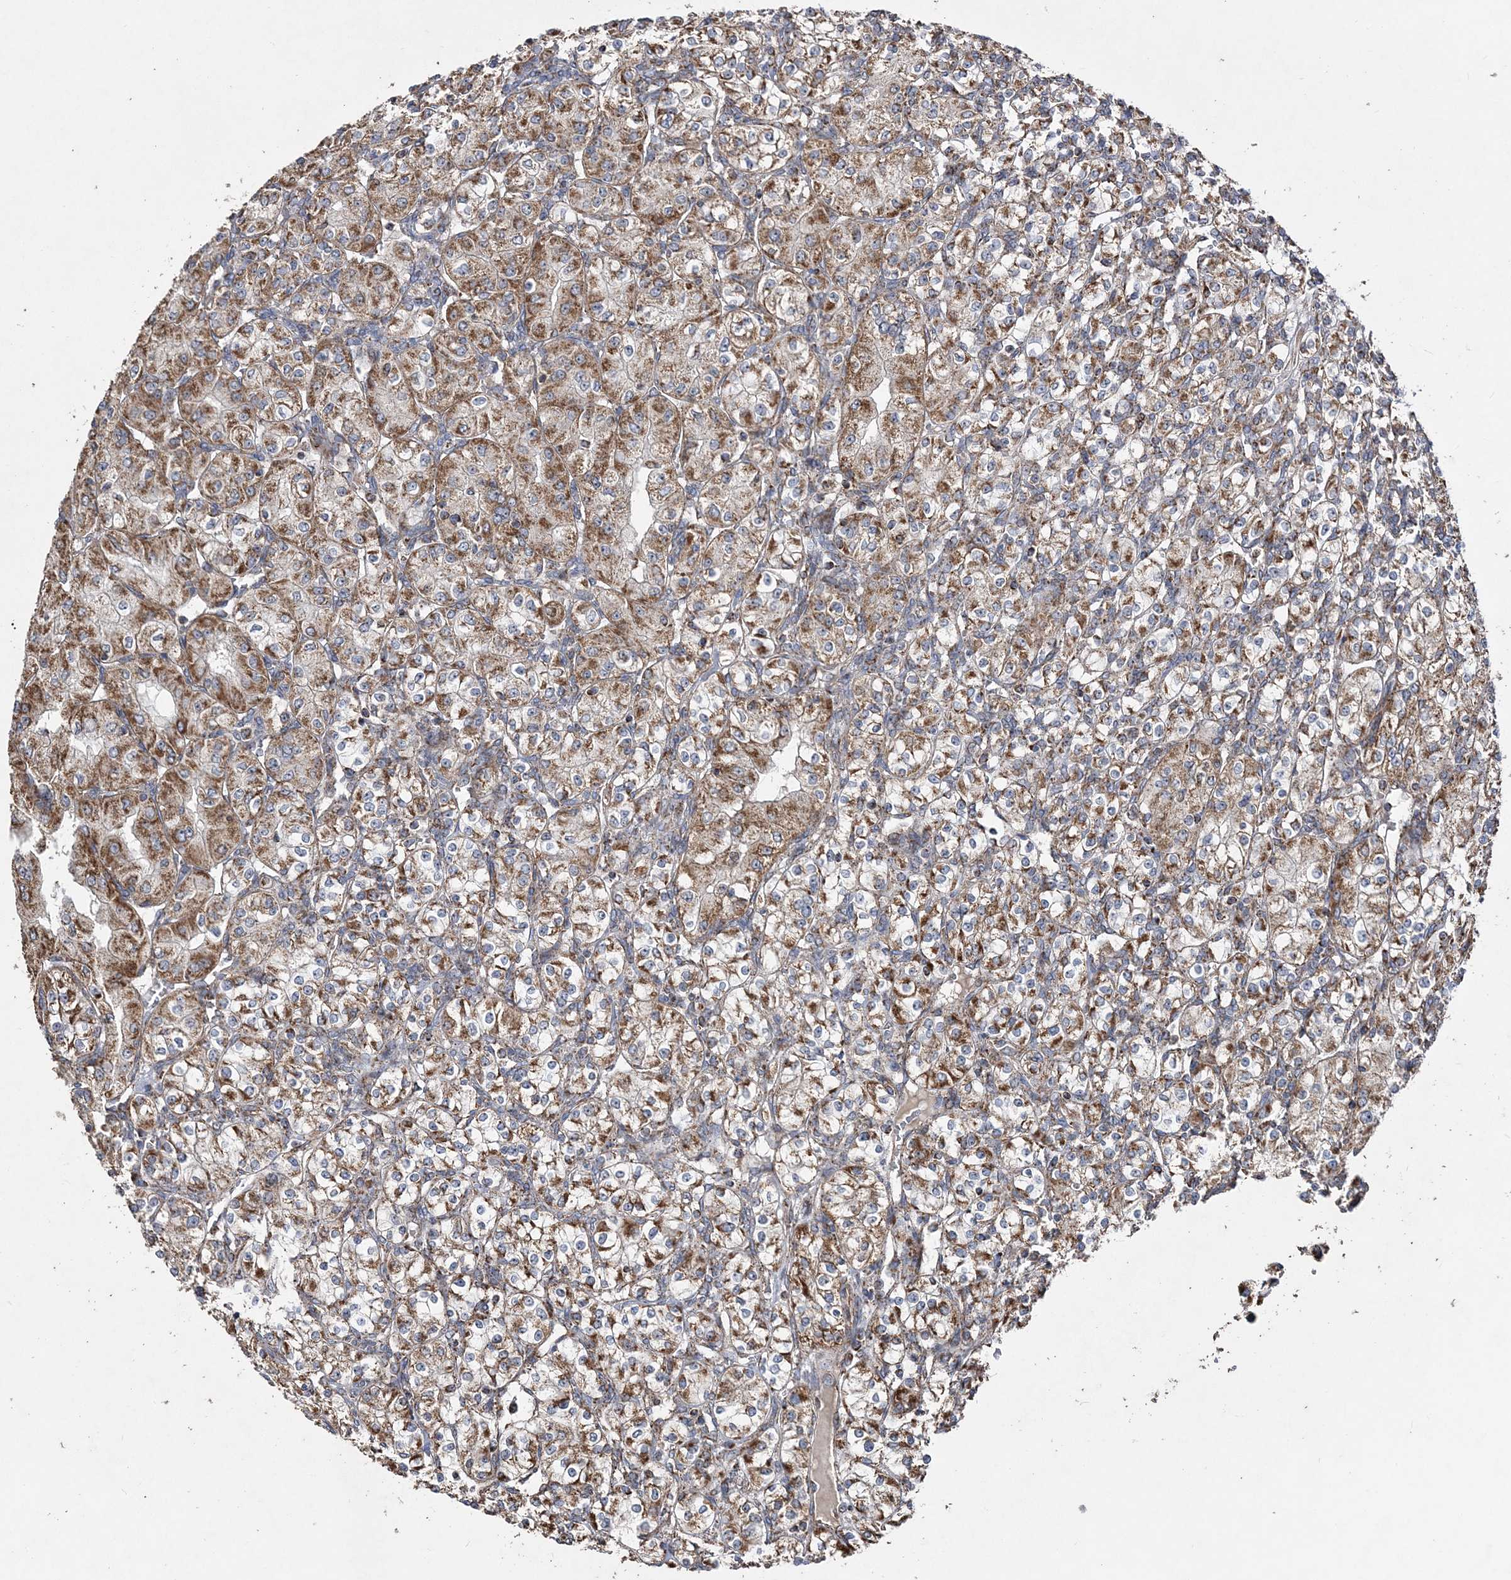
{"staining": {"intensity": "moderate", "quantity": ">75%", "location": "cytoplasmic/membranous"}, "tissue": "renal cancer", "cell_type": "Tumor cells", "image_type": "cancer", "snomed": [{"axis": "morphology", "description": "Adenocarcinoma, NOS"}, {"axis": "topography", "description": "Kidney"}], "caption": "The photomicrograph displays a brown stain indicating the presence of a protein in the cytoplasmic/membranous of tumor cells in adenocarcinoma (renal).", "gene": "POC5", "patient": {"sex": "male", "age": 77}}